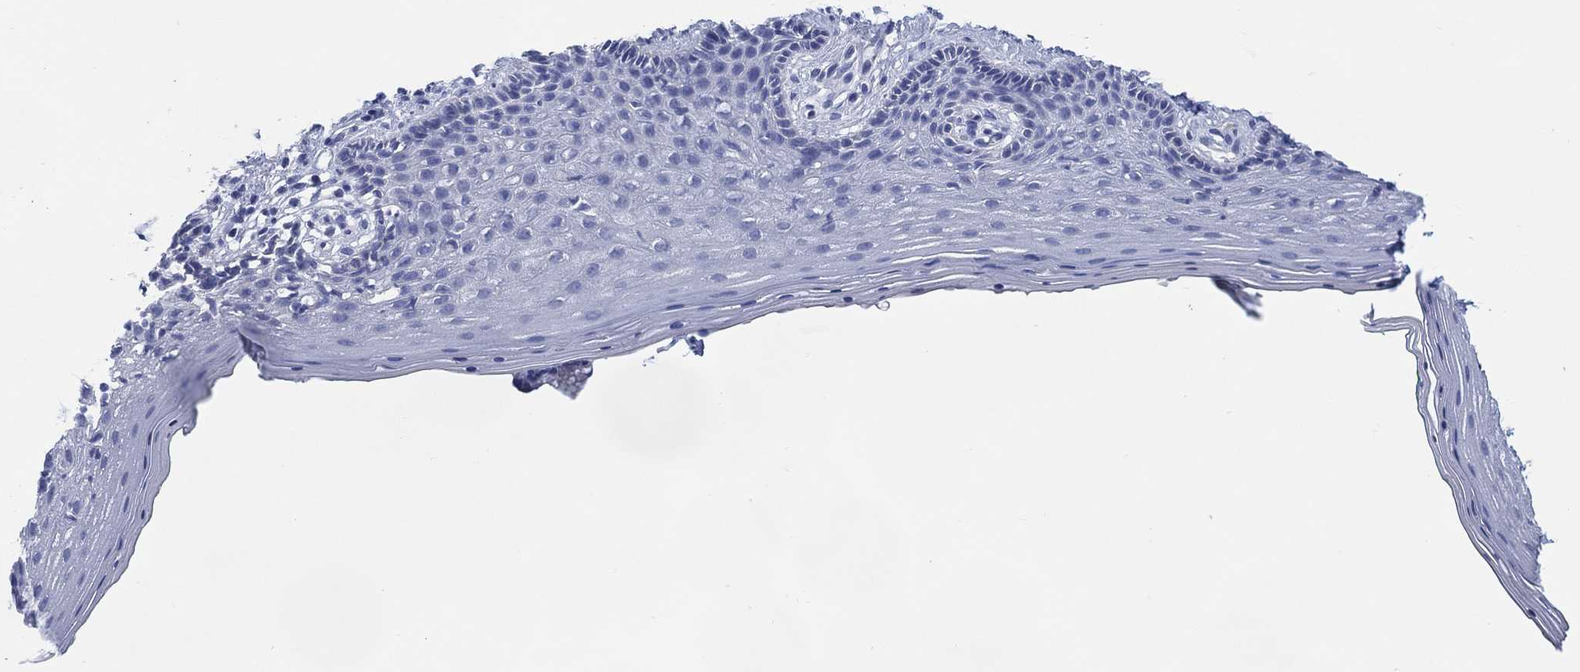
{"staining": {"intensity": "negative", "quantity": "none", "location": "none"}, "tissue": "vagina", "cell_type": "Squamous epithelial cells", "image_type": "normal", "snomed": [{"axis": "morphology", "description": "Normal tissue, NOS"}, {"axis": "topography", "description": "Vagina"}], "caption": "Squamous epithelial cells are negative for brown protein staining in benign vagina. (DAB immunohistochemistry visualized using brightfield microscopy, high magnification).", "gene": "DDI1", "patient": {"sex": "female", "age": 45}}